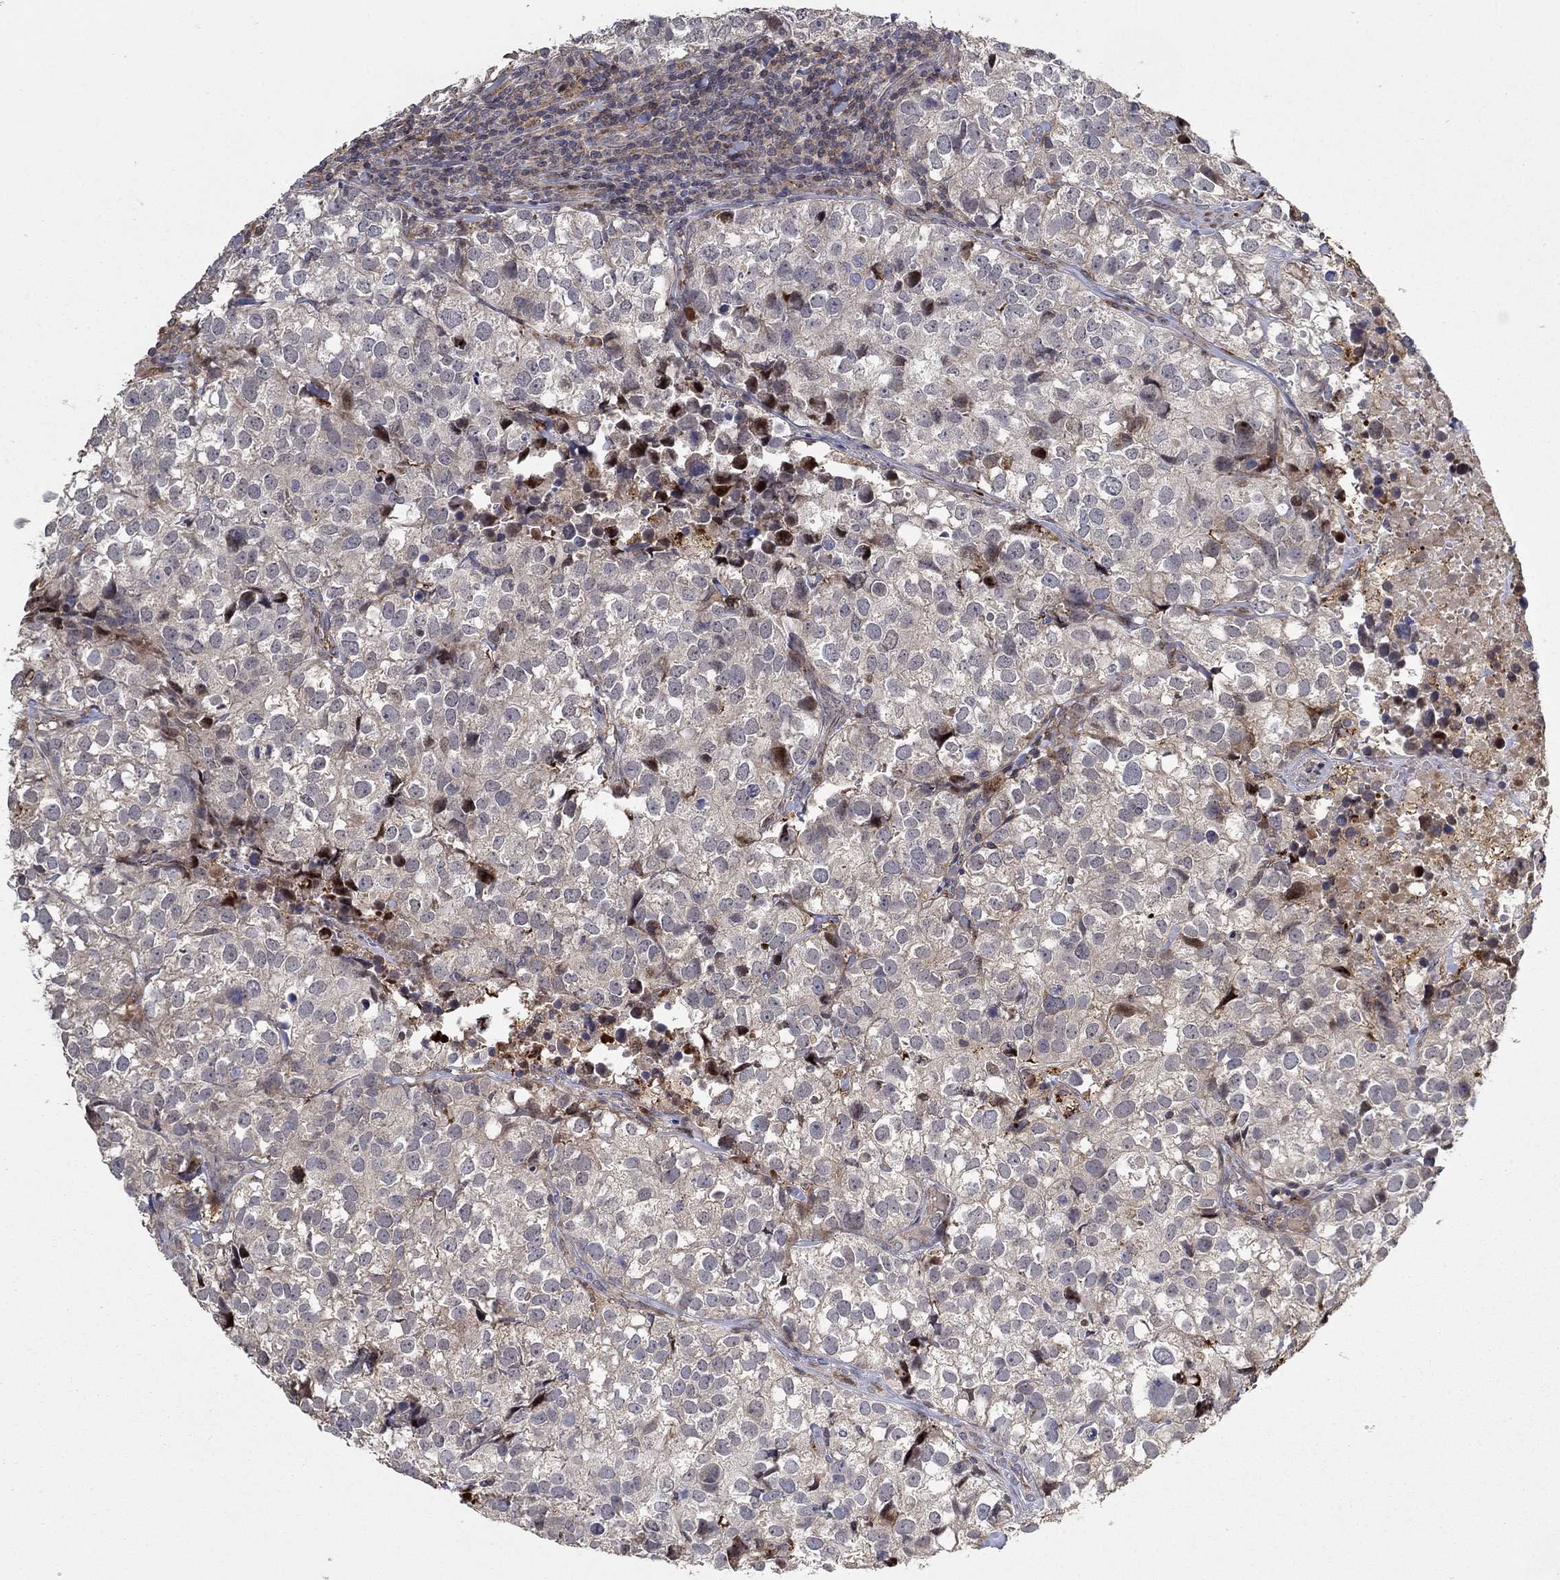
{"staining": {"intensity": "negative", "quantity": "none", "location": "none"}, "tissue": "breast cancer", "cell_type": "Tumor cells", "image_type": "cancer", "snomed": [{"axis": "morphology", "description": "Duct carcinoma"}, {"axis": "topography", "description": "Breast"}], "caption": "This micrograph is of breast intraductal carcinoma stained with IHC to label a protein in brown with the nuclei are counter-stained blue. There is no expression in tumor cells.", "gene": "LPCAT4", "patient": {"sex": "female", "age": 30}}